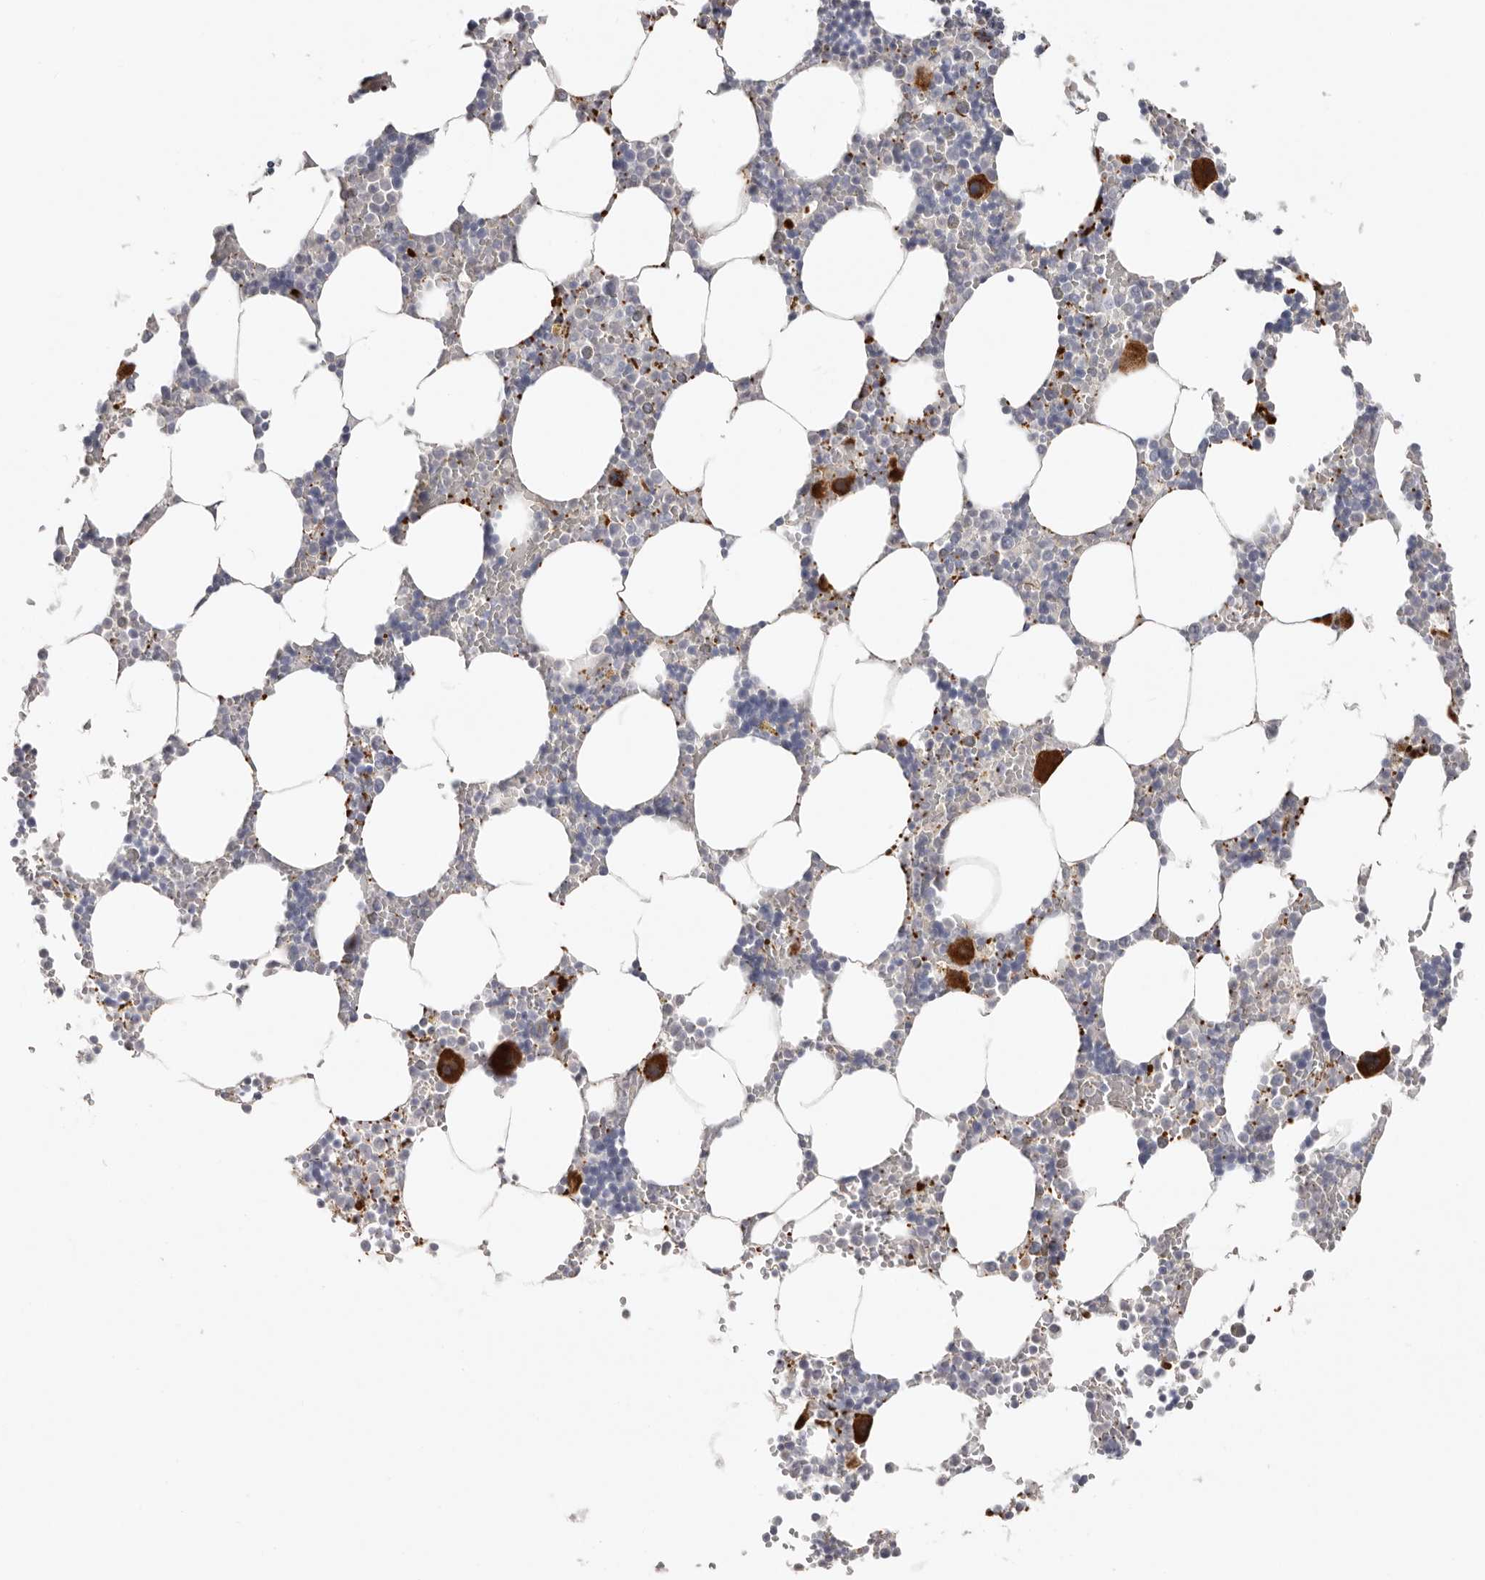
{"staining": {"intensity": "strong", "quantity": "<25%", "location": "cytoplasmic/membranous"}, "tissue": "bone marrow", "cell_type": "Hematopoietic cells", "image_type": "normal", "snomed": [{"axis": "morphology", "description": "Normal tissue, NOS"}, {"axis": "topography", "description": "Bone marrow"}], "caption": "Hematopoietic cells exhibit medium levels of strong cytoplasmic/membranous expression in approximately <25% of cells in normal human bone marrow. (Stains: DAB in brown, nuclei in blue, Microscopy: brightfield microscopy at high magnification).", "gene": "PKDCC", "patient": {"sex": "male", "age": 70}}